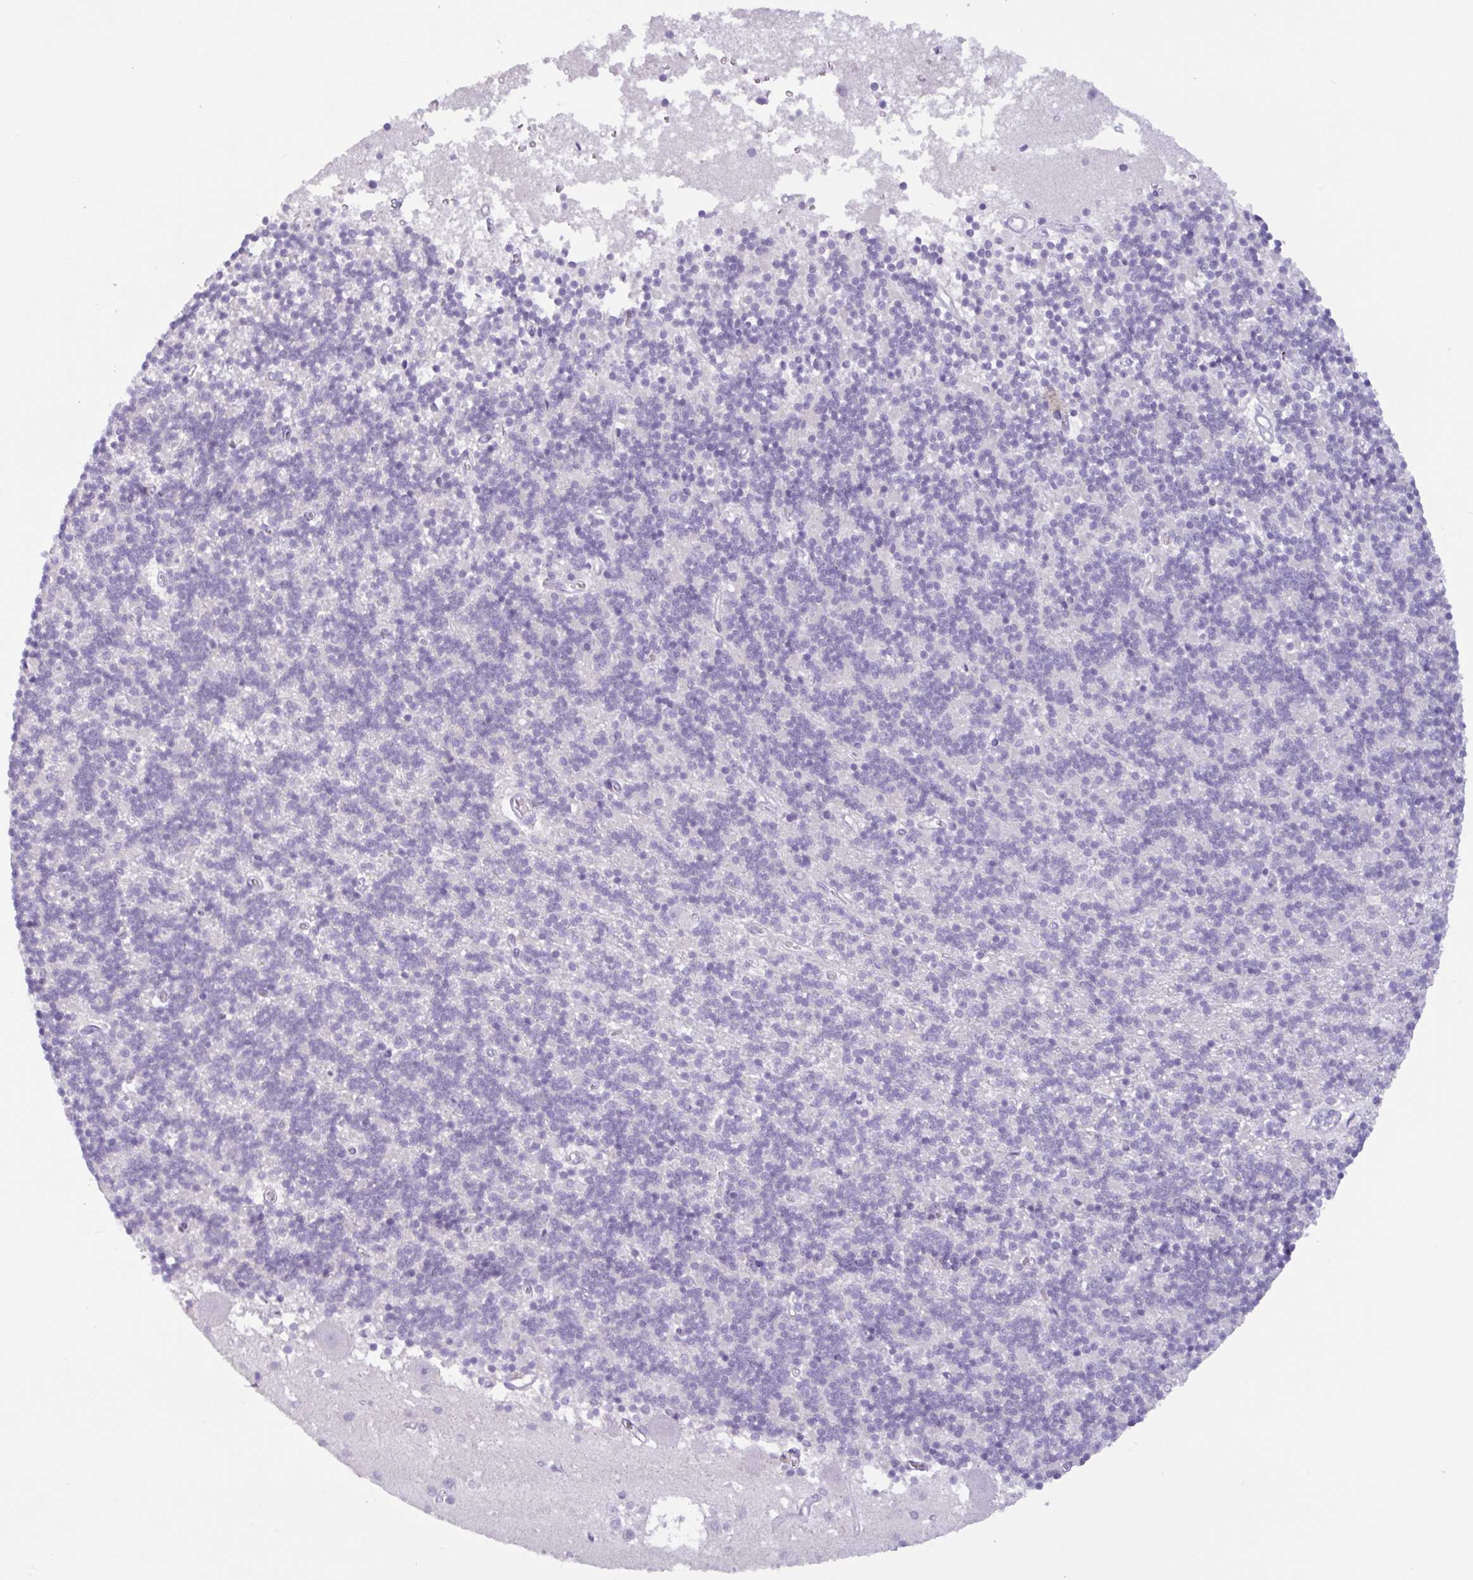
{"staining": {"intensity": "negative", "quantity": "none", "location": "none"}, "tissue": "cerebellum", "cell_type": "Cells in granular layer", "image_type": "normal", "snomed": [{"axis": "morphology", "description": "Normal tissue, NOS"}, {"axis": "topography", "description": "Cerebellum"}], "caption": "Immunohistochemistry (IHC) of normal human cerebellum shows no expression in cells in granular layer.", "gene": "CTSE", "patient": {"sex": "male", "age": 54}}